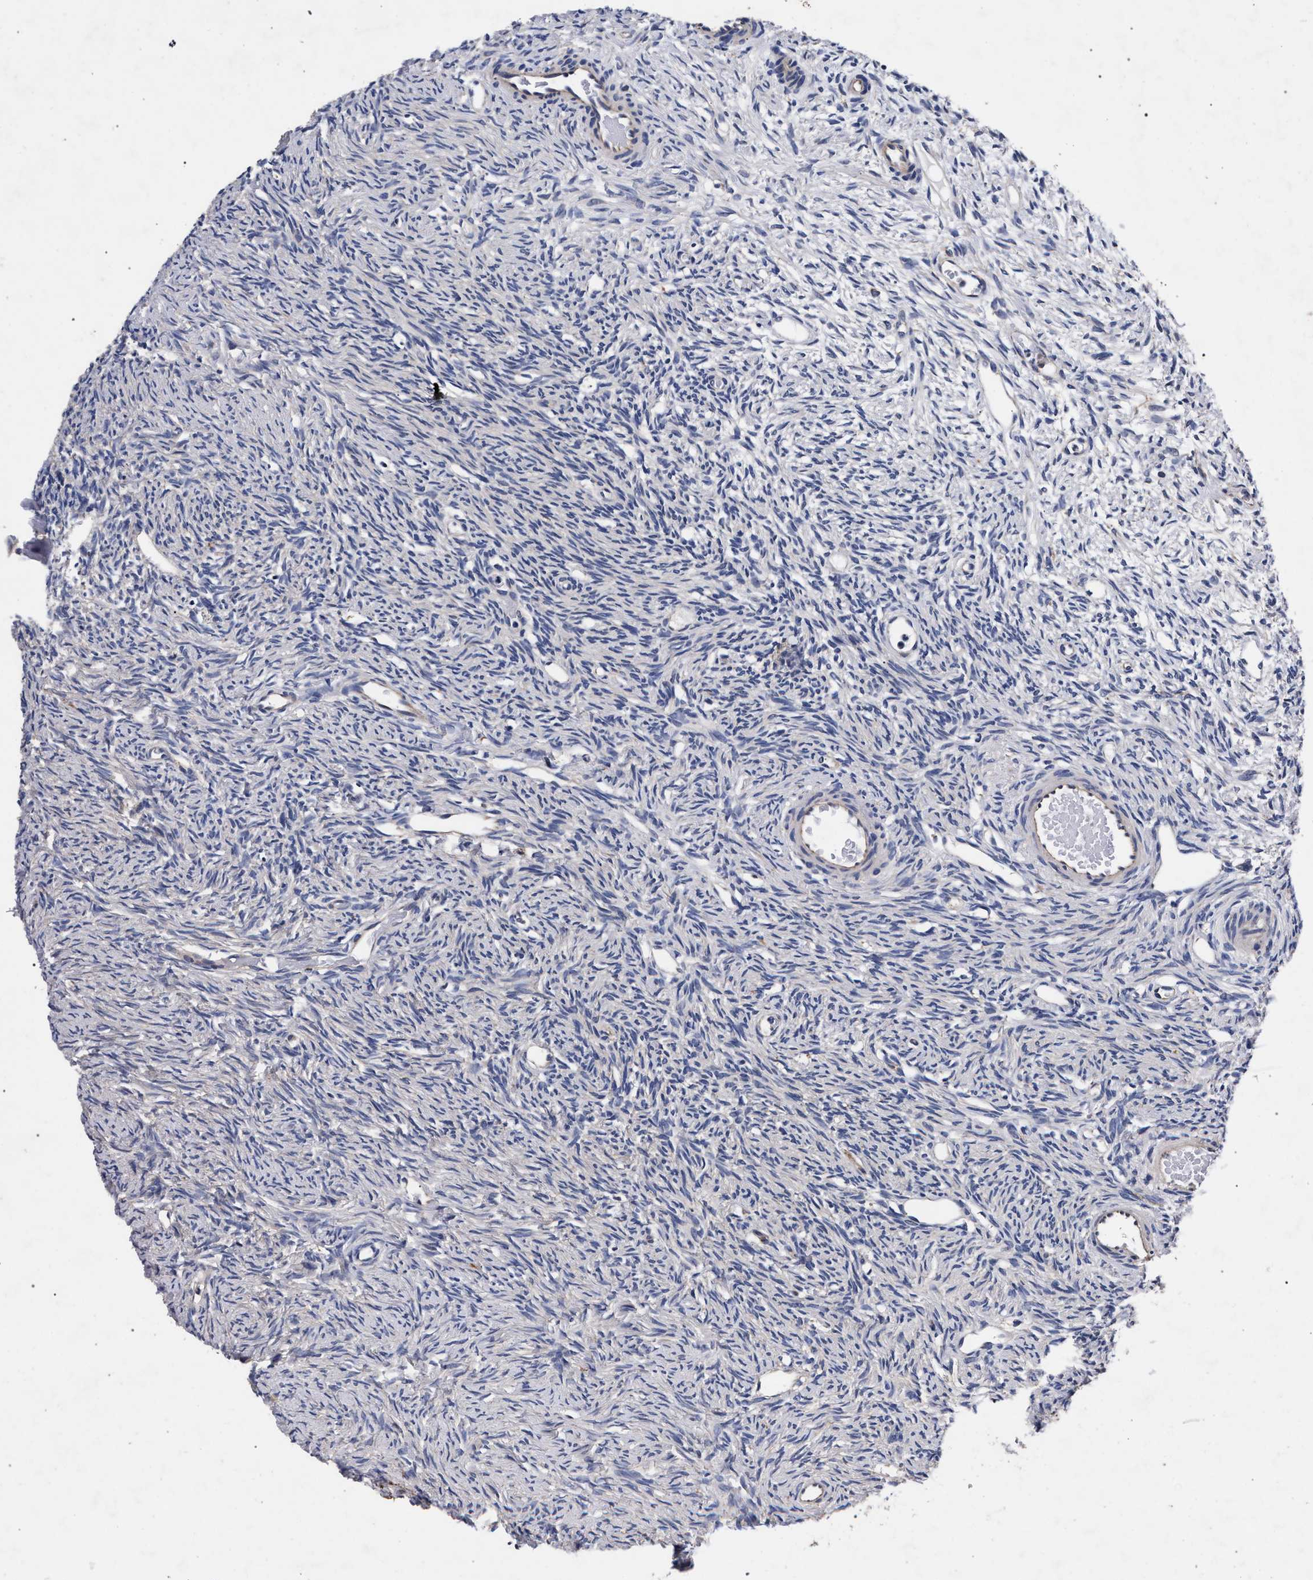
{"staining": {"intensity": "weak", "quantity": "<25%", "location": "cytoplasmic/membranous"}, "tissue": "ovary", "cell_type": "Ovarian stroma cells", "image_type": "normal", "snomed": [{"axis": "morphology", "description": "Normal tissue, NOS"}, {"axis": "topography", "description": "Ovary"}], "caption": "Ovary stained for a protein using IHC shows no staining ovarian stroma cells.", "gene": "CFAP95", "patient": {"sex": "female", "age": 33}}